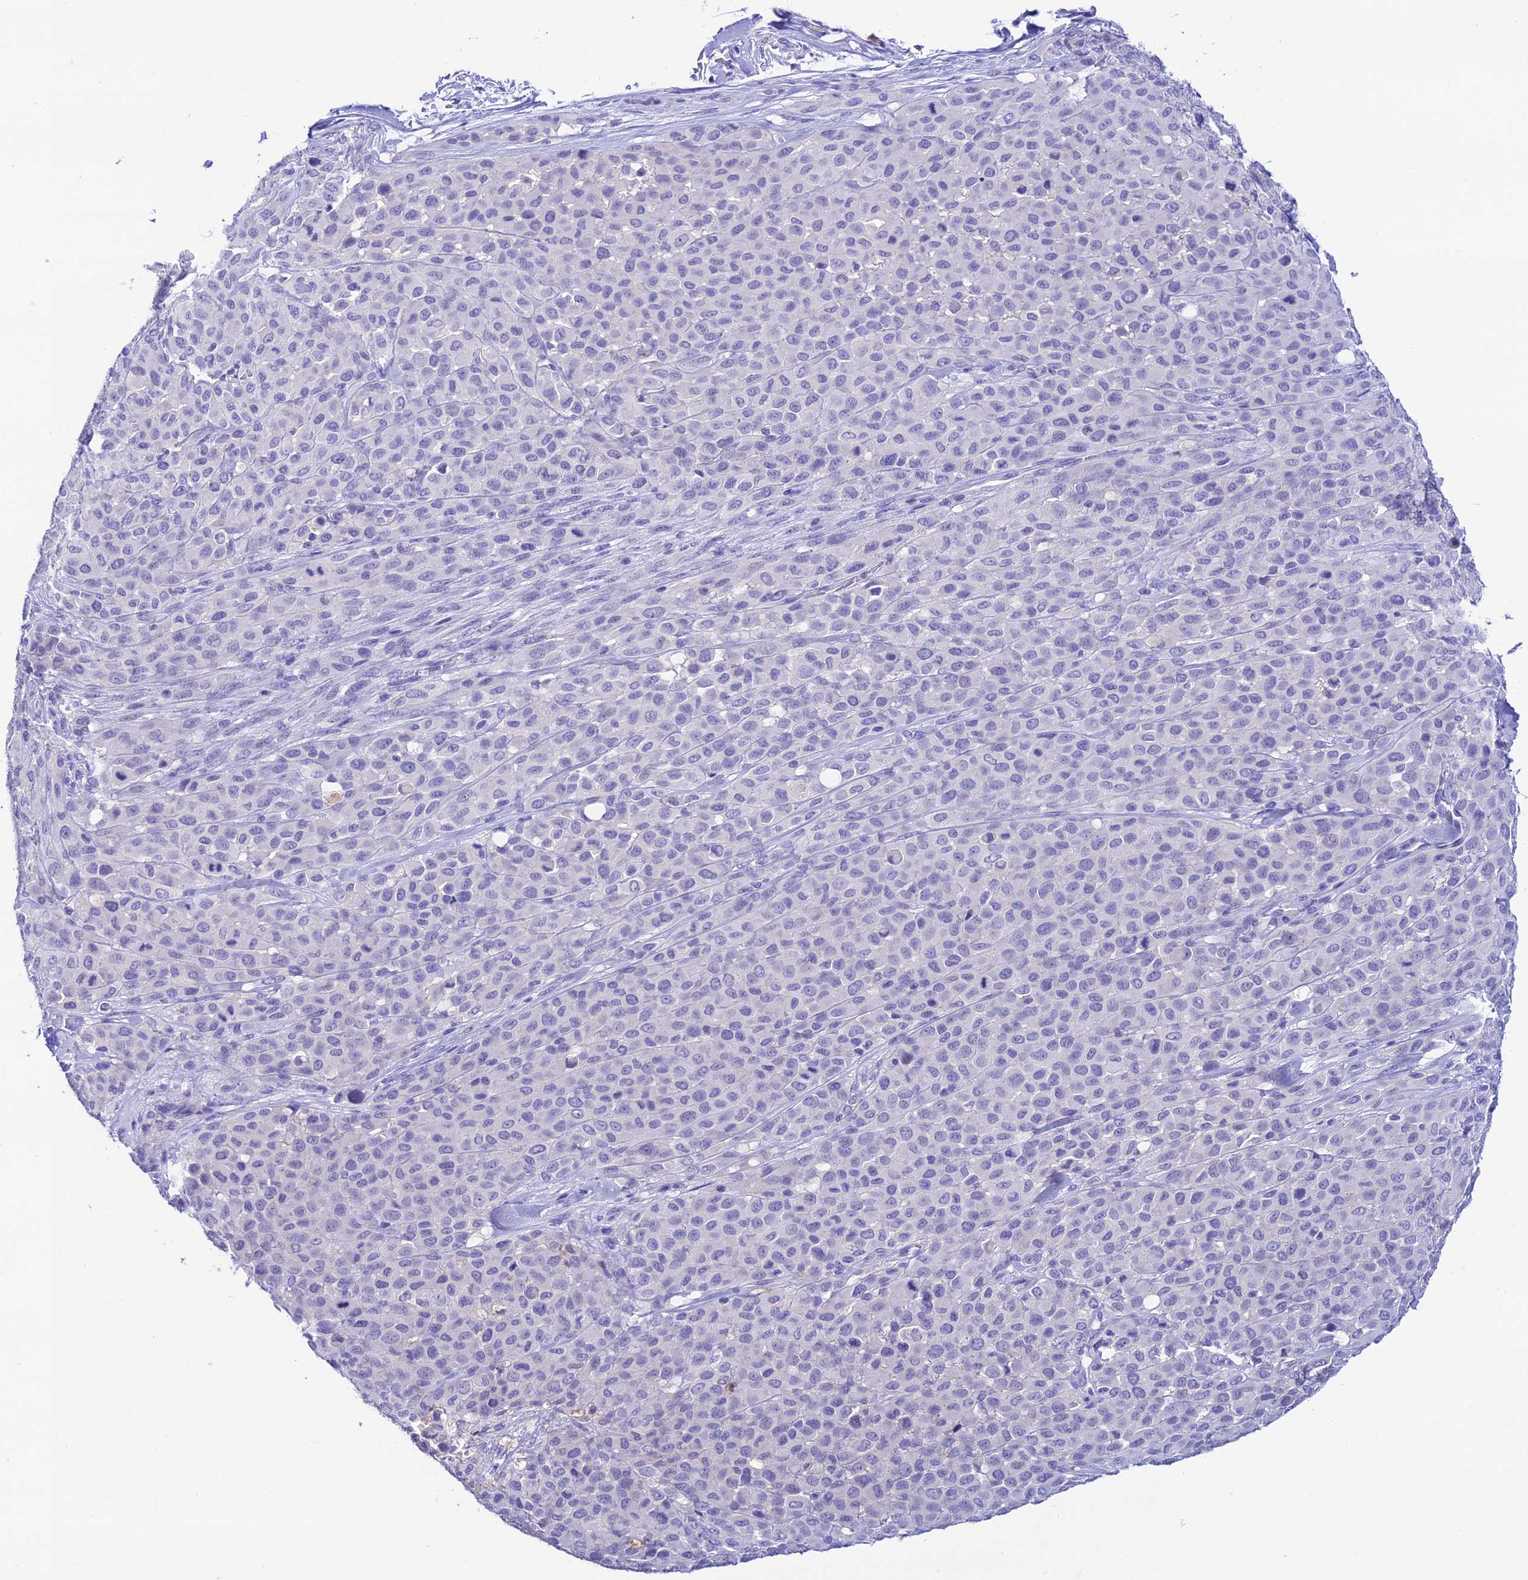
{"staining": {"intensity": "negative", "quantity": "none", "location": "none"}, "tissue": "melanoma", "cell_type": "Tumor cells", "image_type": "cancer", "snomed": [{"axis": "morphology", "description": "Malignant melanoma, Metastatic site"}, {"axis": "topography", "description": "Skin"}], "caption": "A high-resolution image shows immunohistochemistry staining of melanoma, which shows no significant positivity in tumor cells.", "gene": "NLRP6", "patient": {"sex": "female", "age": 81}}